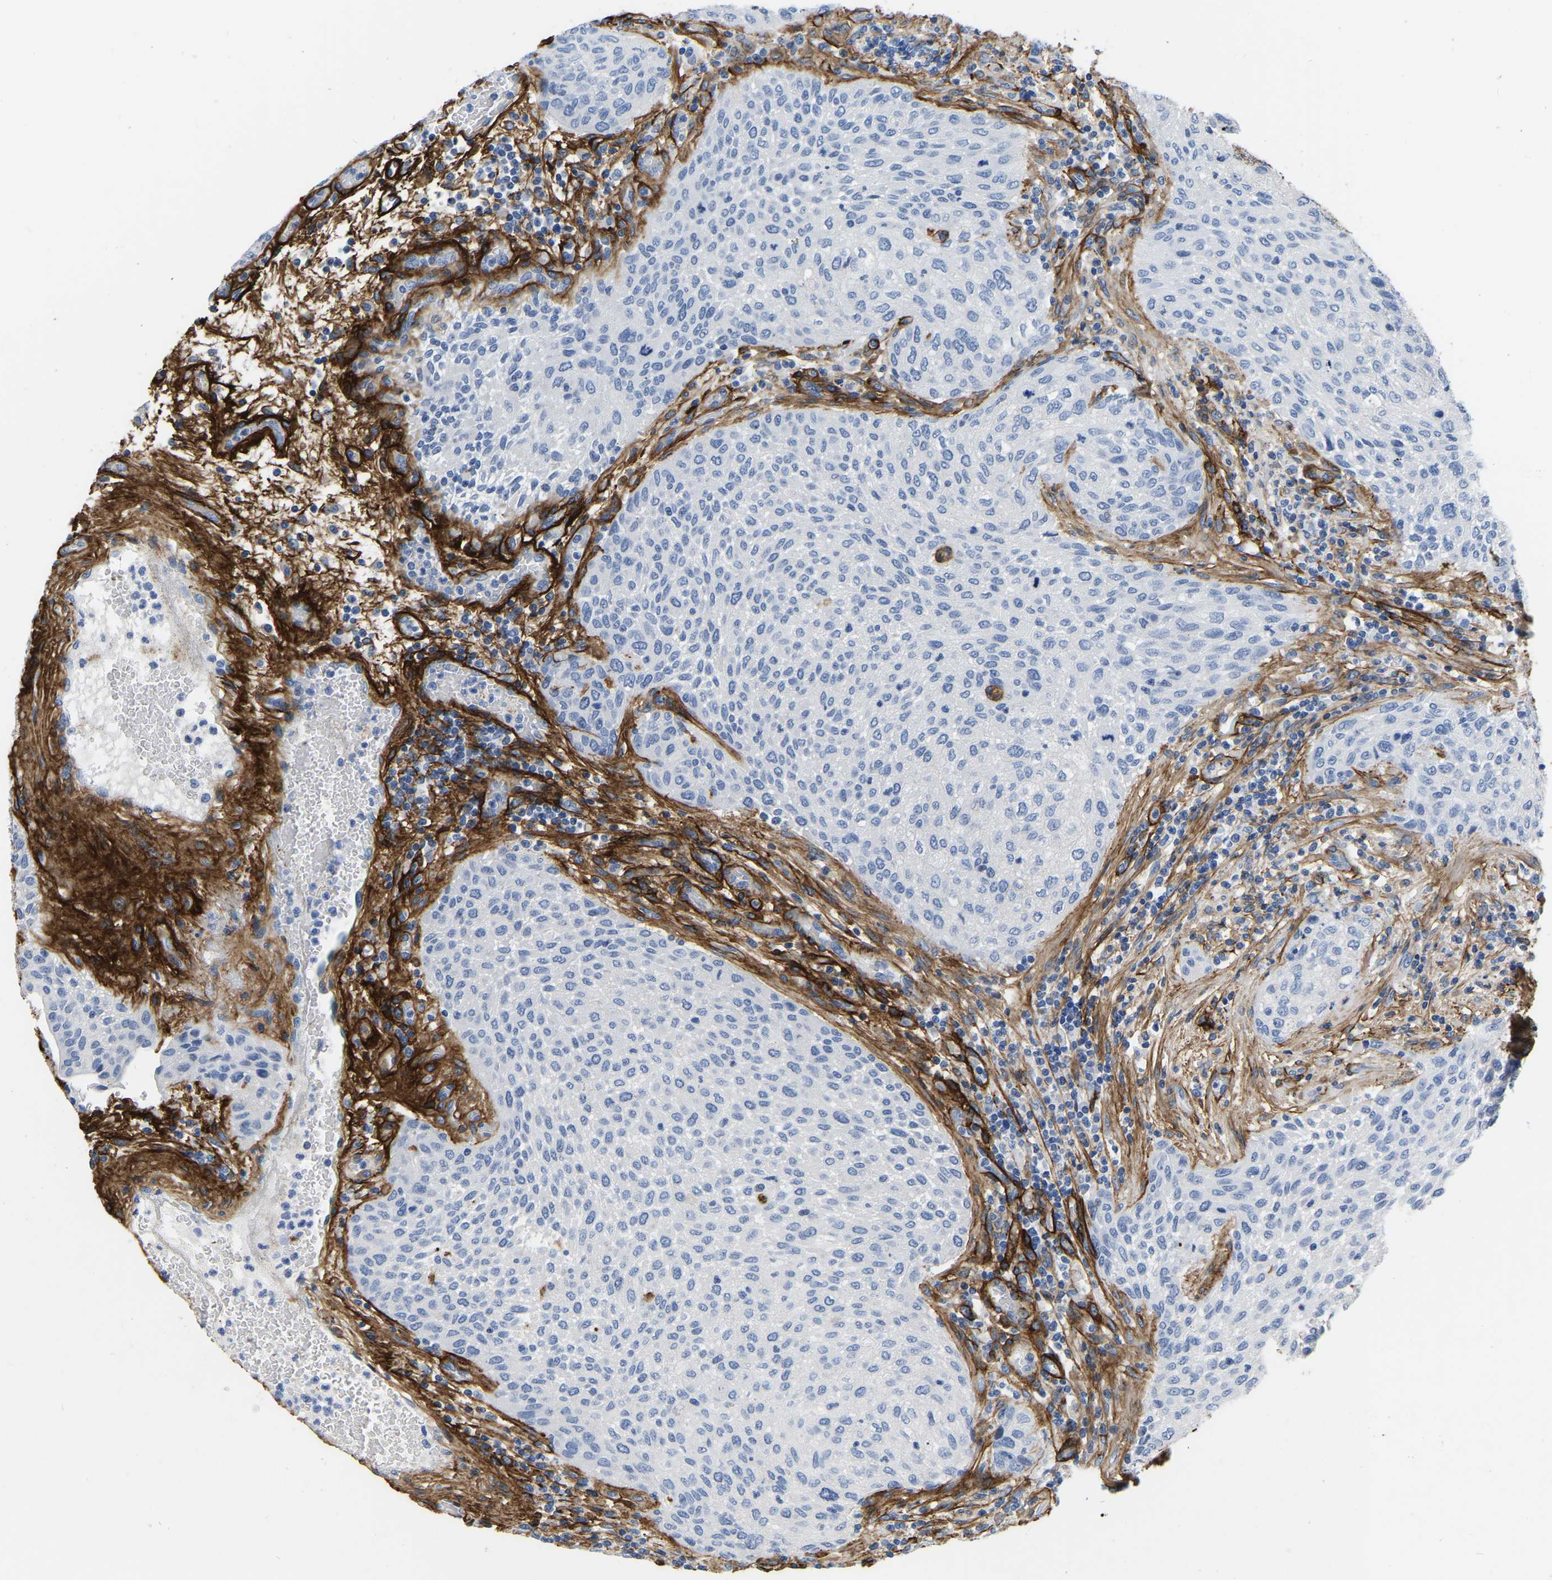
{"staining": {"intensity": "negative", "quantity": "none", "location": "none"}, "tissue": "urothelial cancer", "cell_type": "Tumor cells", "image_type": "cancer", "snomed": [{"axis": "morphology", "description": "Urothelial carcinoma, Low grade"}, {"axis": "morphology", "description": "Urothelial carcinoma, High grade"}, {"axis": "topography", "description": "Urinary bladder"}], "caption": "DAB (3,3'-diaminobenzidine) immunohistochemical staining of low-grade urothelial carcinoma reveals no significant expression in tumor cells.", "gene": "COL6A1", "patient": {"sex": "male", "age": 35}}